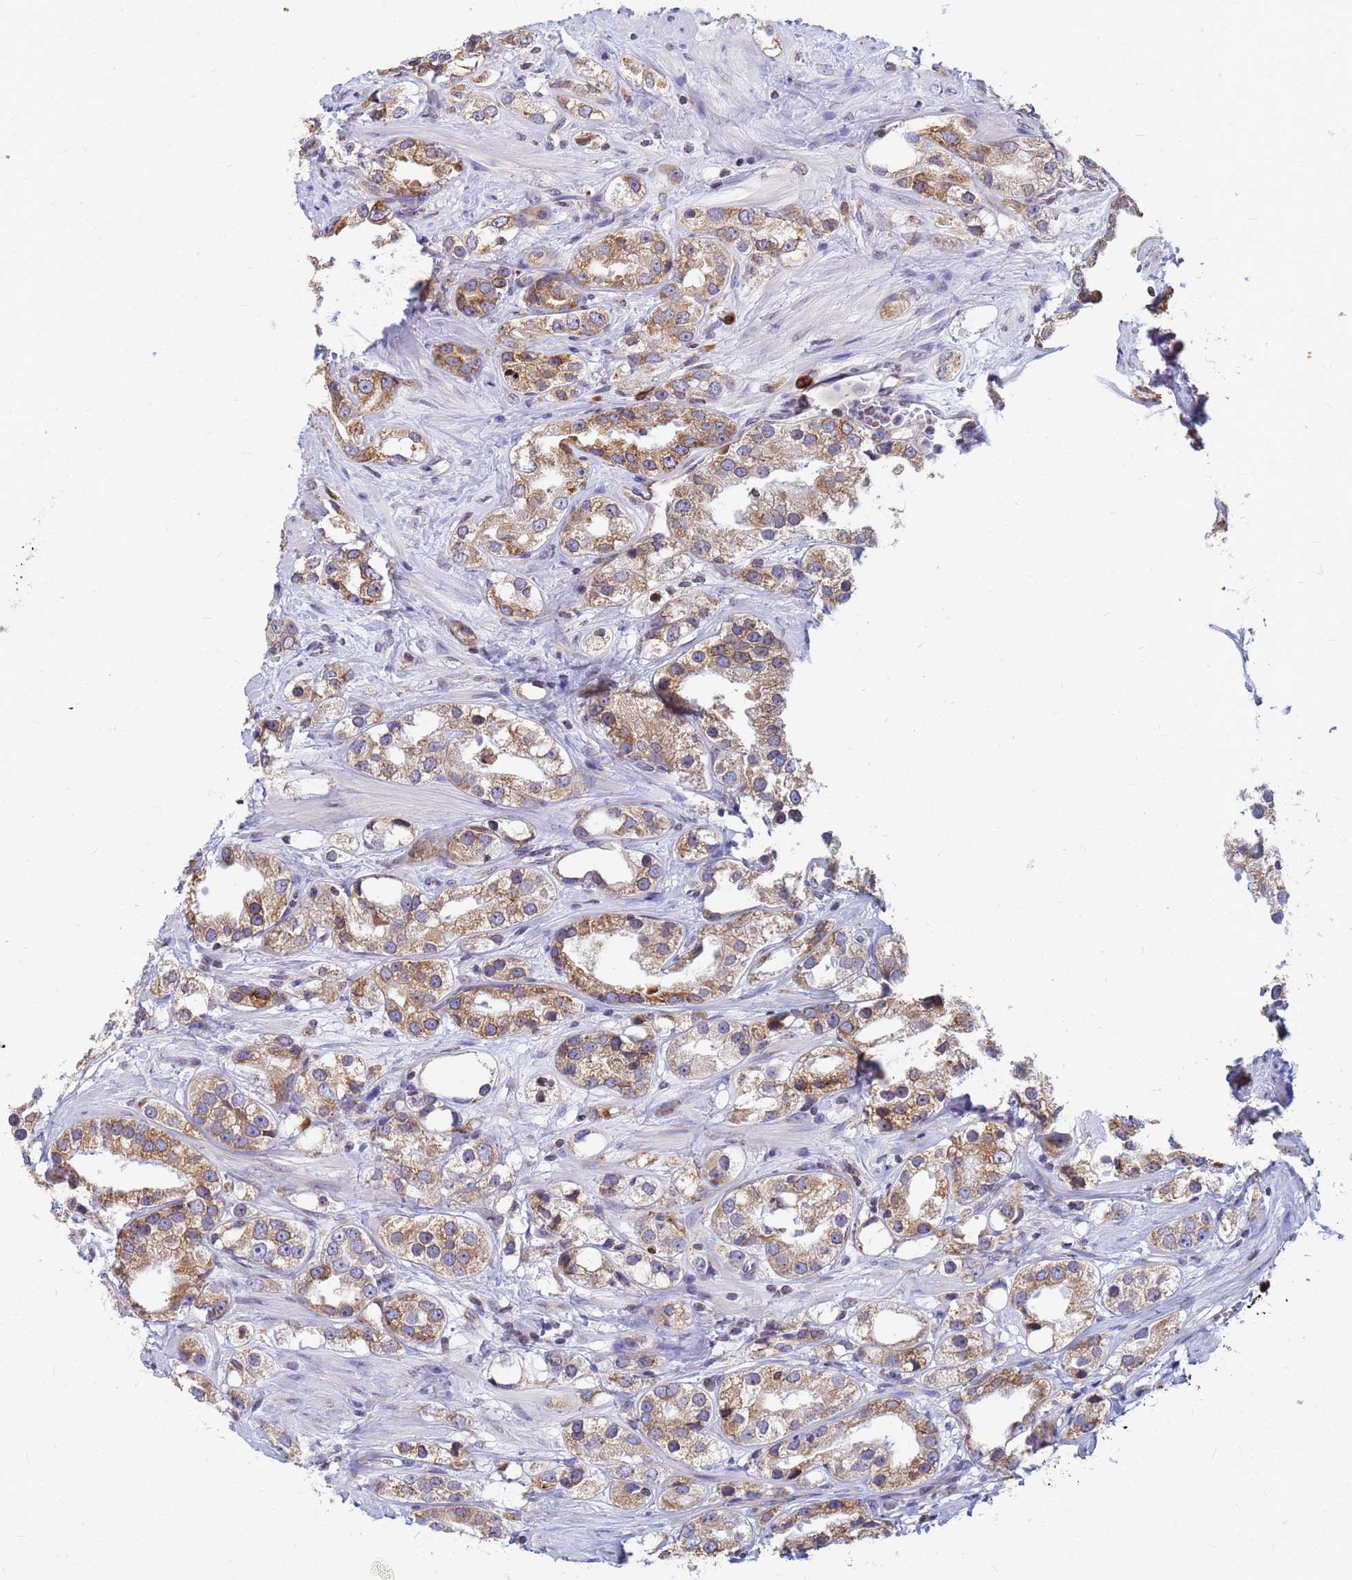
{"staining": {"intensity": "moderate", "quantity": ">75%", "location": "cytoplasmic/membranous"}, "tissue": "prostate cancer", "cell_type": "Tumor cells", "image_type": "cancer", "snomed": [{"axis": "morphology", "description": "Adenocarcinoma, NOS"}, {"axis": "topography", "description": "Prostate"}], "caption": "Prostate cancer (adenocarcinoma) was stained to show a protein in brown. There is medium levels of moderate cytoplasmic/membranous staining in about >75% of tumor cells.", "gene": "SSR4", "patient": {"sex": "male", "age": 79}}